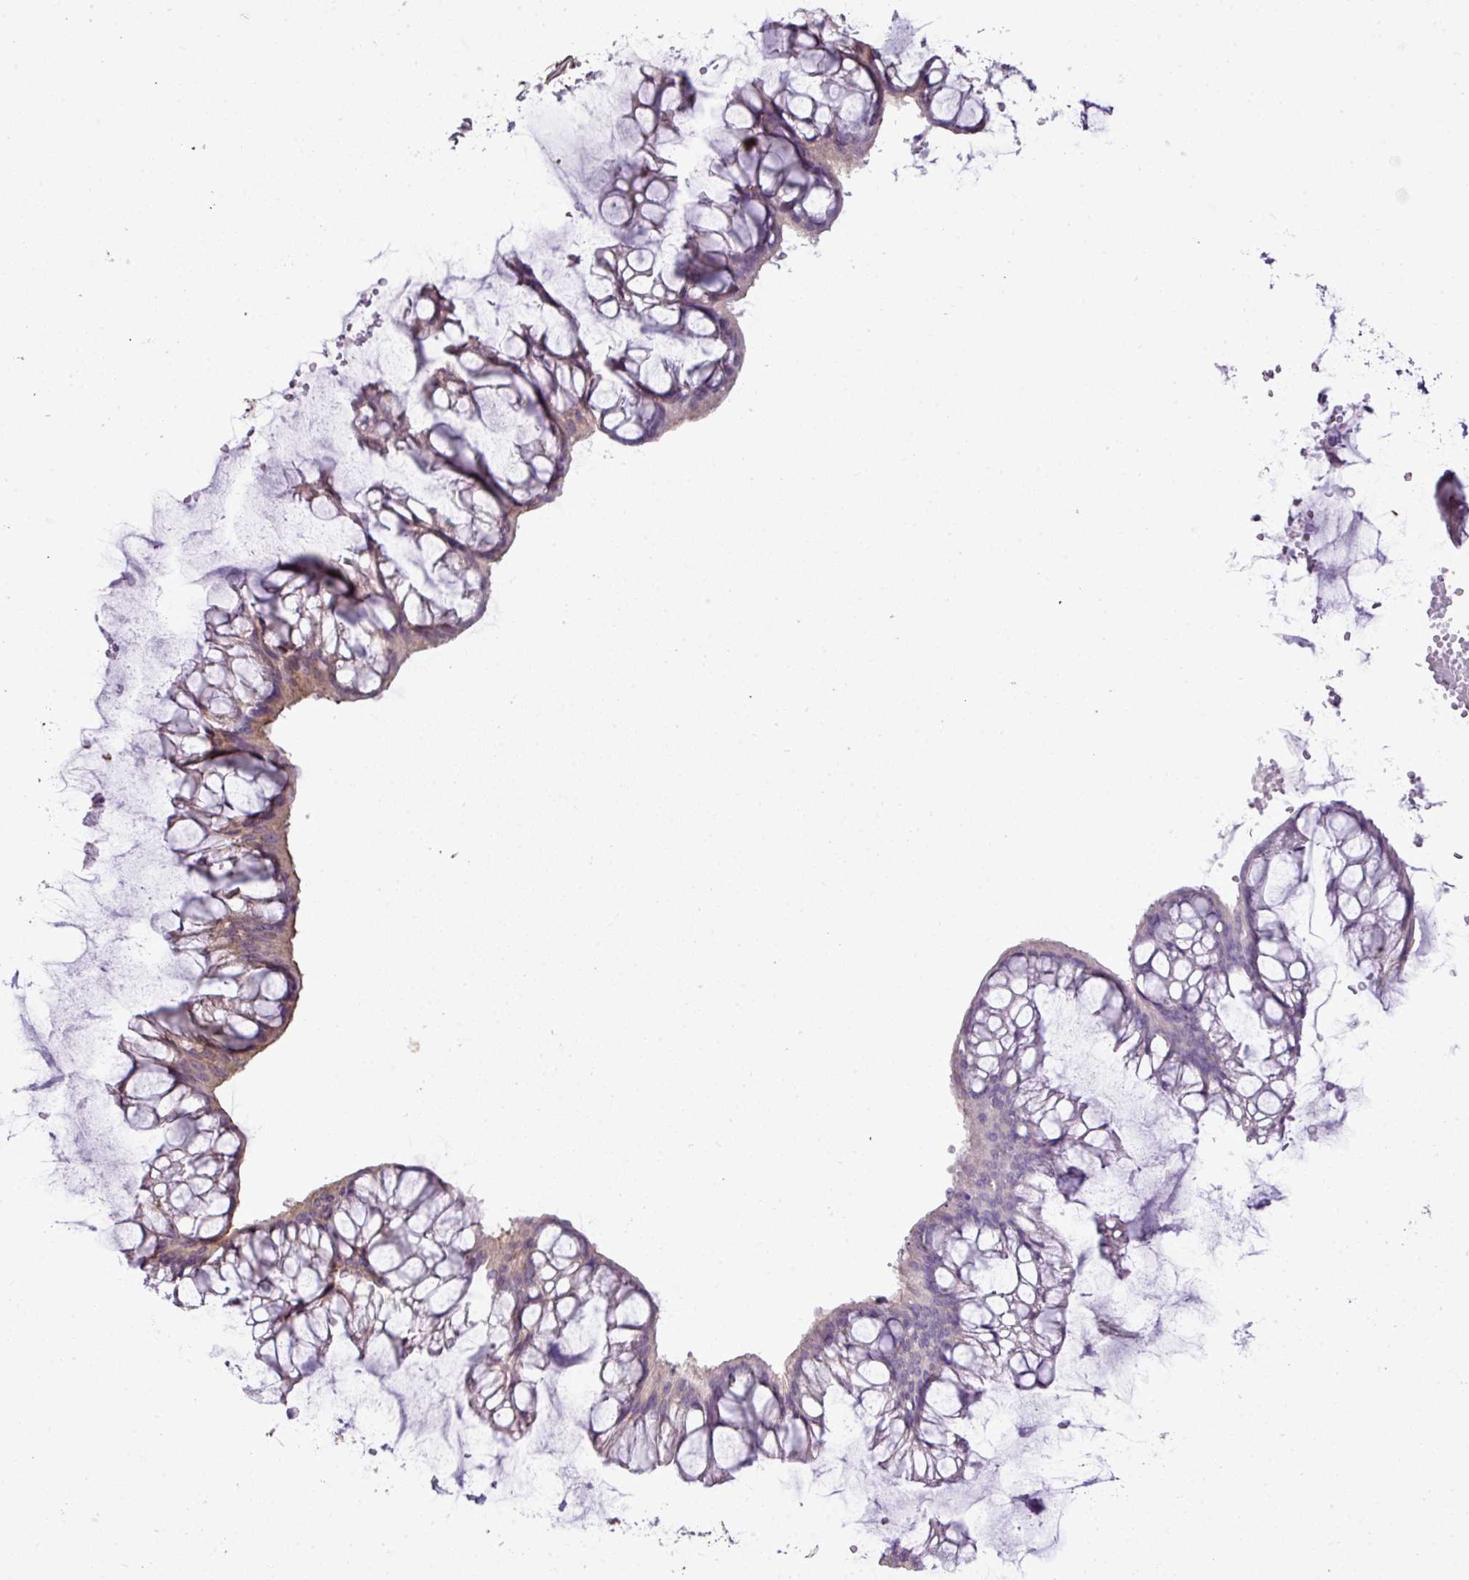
{"staining": {"intensity": "weak", "quantity": "<25%", "location": "cytoplasmic/membranous"}, "tissue": "ovarian cancer", "cell_type": "Tumor cells", "image_type": "cancer", "snomed": [{"axis": "morphology", "description": "Cystadenocarcinoma, mucinous, NOS"}, {"axis": "topography", "description": "Ovary"}], "caption": "Immunohistochemical staining of human mucinous cystadenocarcinoma (ovarian) exhibits no significant positivity in tumor cells.", "gene": "DNAAF4", "patient": {"sex": "female", "age": 73}}